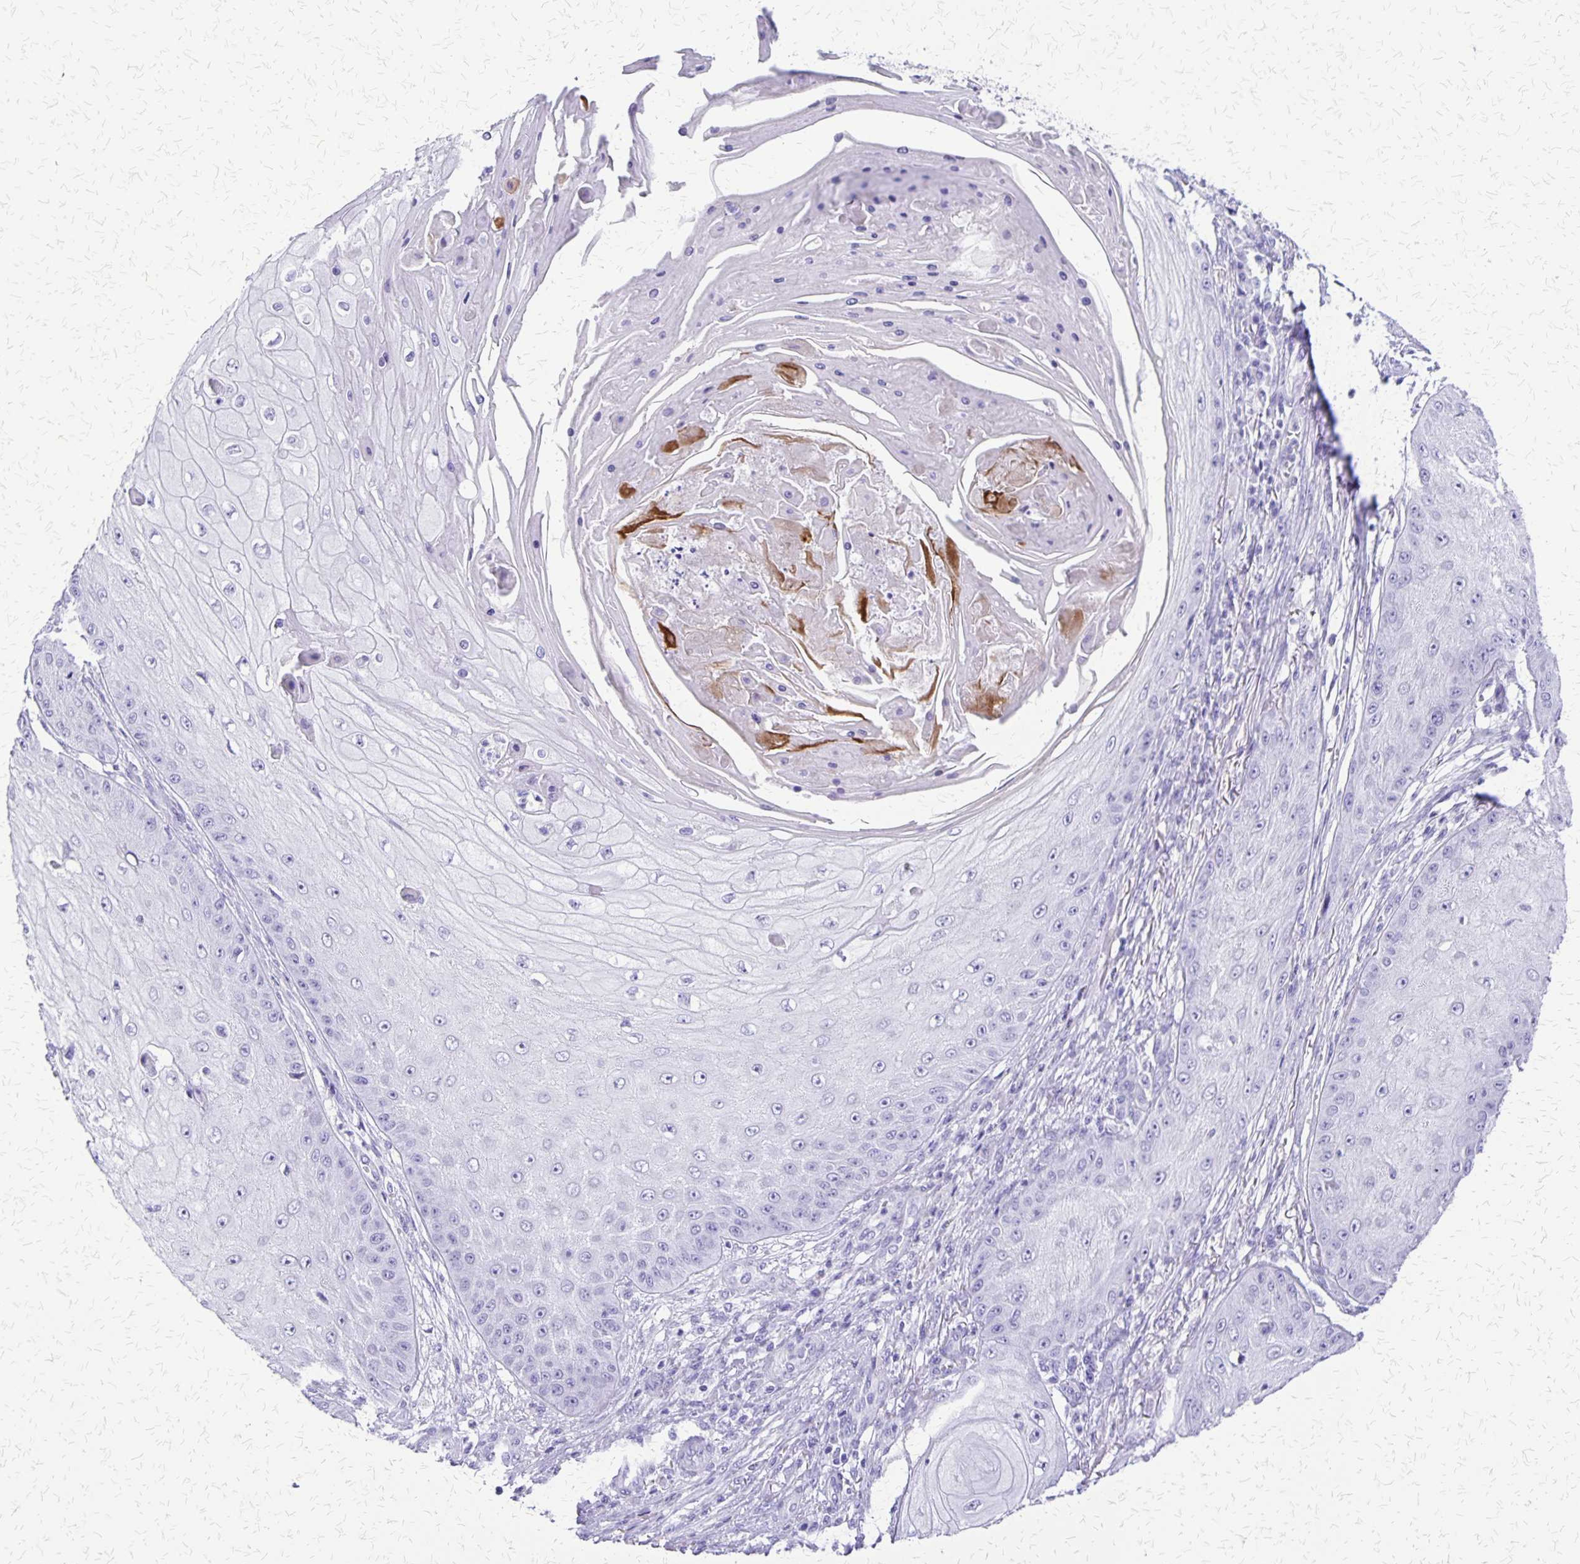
{"staining": {"intensity": "negative", "quantity": "none", "location": "none"}, "tissue": "skin cancer", "cell_type": "Tumor cells", "image_type": "cancer", "snomed": [{"axis": "morphology", "description": "Squamous cell carcinoma, NOS"}, {"axis": "topography", "description": "Skin"}], "caption": "Immunohistochemistry image of neoplastic tissue: human skin cancer (squamous cell carcinoma) stained with DAB (3,3'-diaminobenzidine) exhibits no significant protein staining in tumor cells.", "gene": "SLC13A2", "patient": {"sex": "male", "age": 70}}